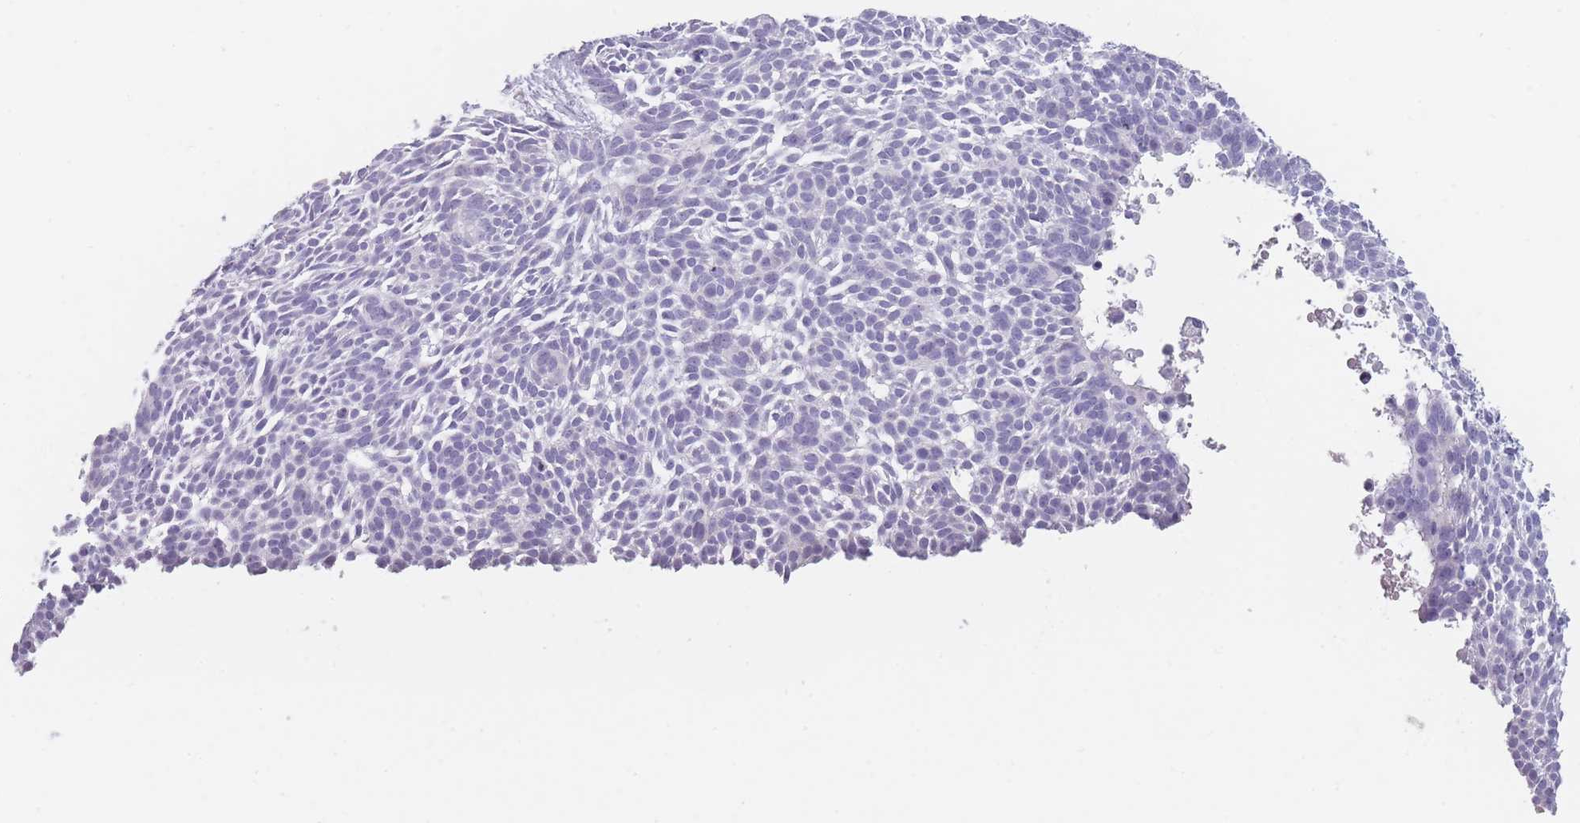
{"staining": {"intensity": "negative", "quantity": "none", "location": "none"}, "tissue": "skin cancer", "cell_type": "Tumor cells", "image_type": "cancer", "snomed": [{"axis": "morphology", "description": "Basal cell carcinoma"}, {"axis": "topography", "description": "Skin"}], "caption": "An IHC photomicrograph of skin basal cell carcinoma is shown. There is no staining in tumor cells of skin basal cell carcinoma.", "gene": "GGT1", "patient": {"sex": "male", "age": 61}}